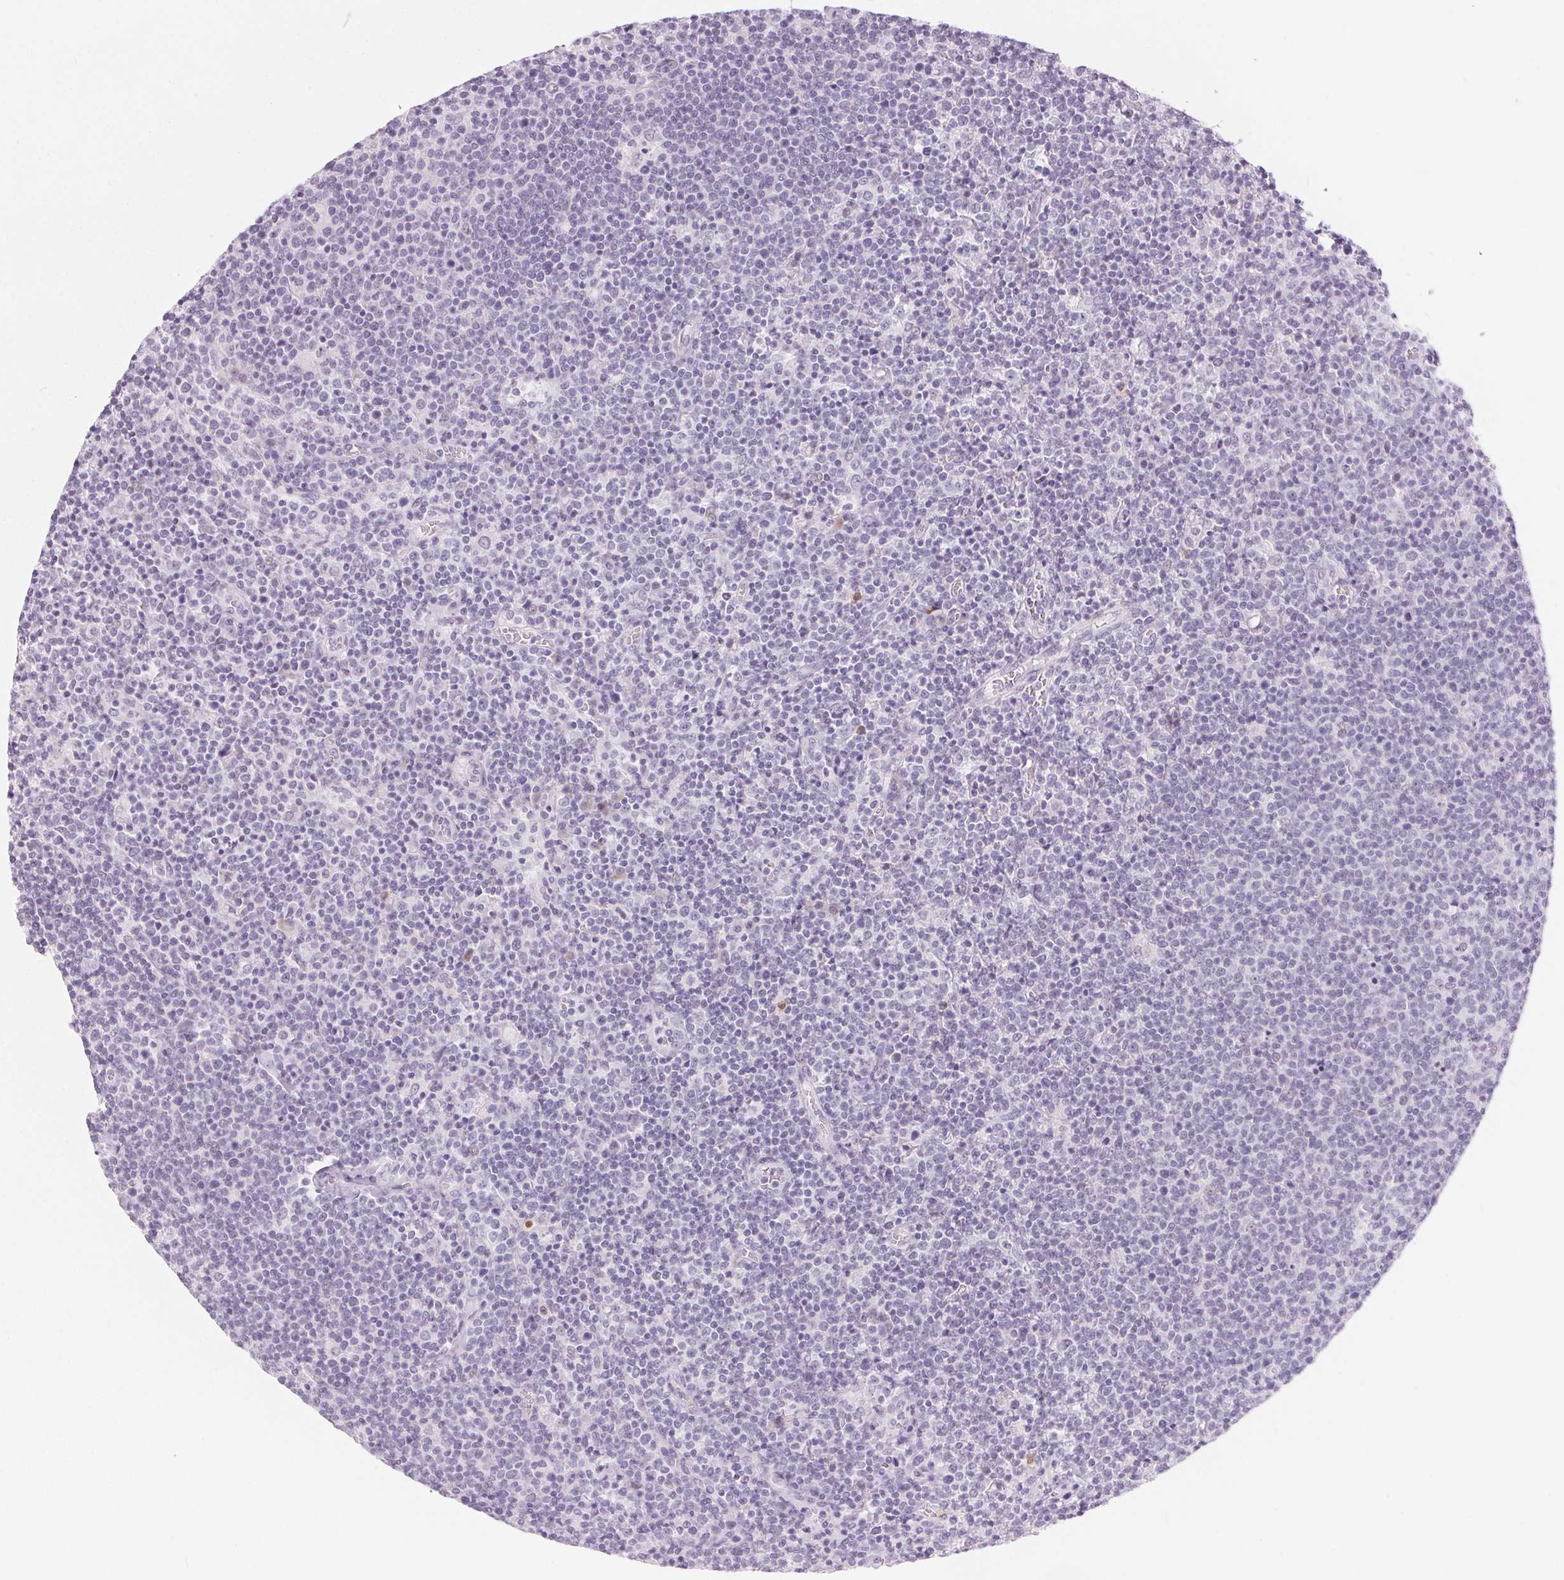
{"staining": {"intensity": "negative", "quantity": "none", "location": "none"}, "tissue": "lymphoma", "cell_type": "Tumor cells", "image_type": "cancer", "snomed": [{"axis": "morphology", "description": "Malignant lymphoma, non-Hodgkin's type, High grade"}, {"axis": "topography", "description": "Lymph node"}], "caption": "Immunohistochemical staining of human high-grade malignant lymphoma, non-Hodgkin's type exhibits no significant staining in tumor cells.", "gene": "CADPS", "patient": {"sex": "male", "age": 61}}